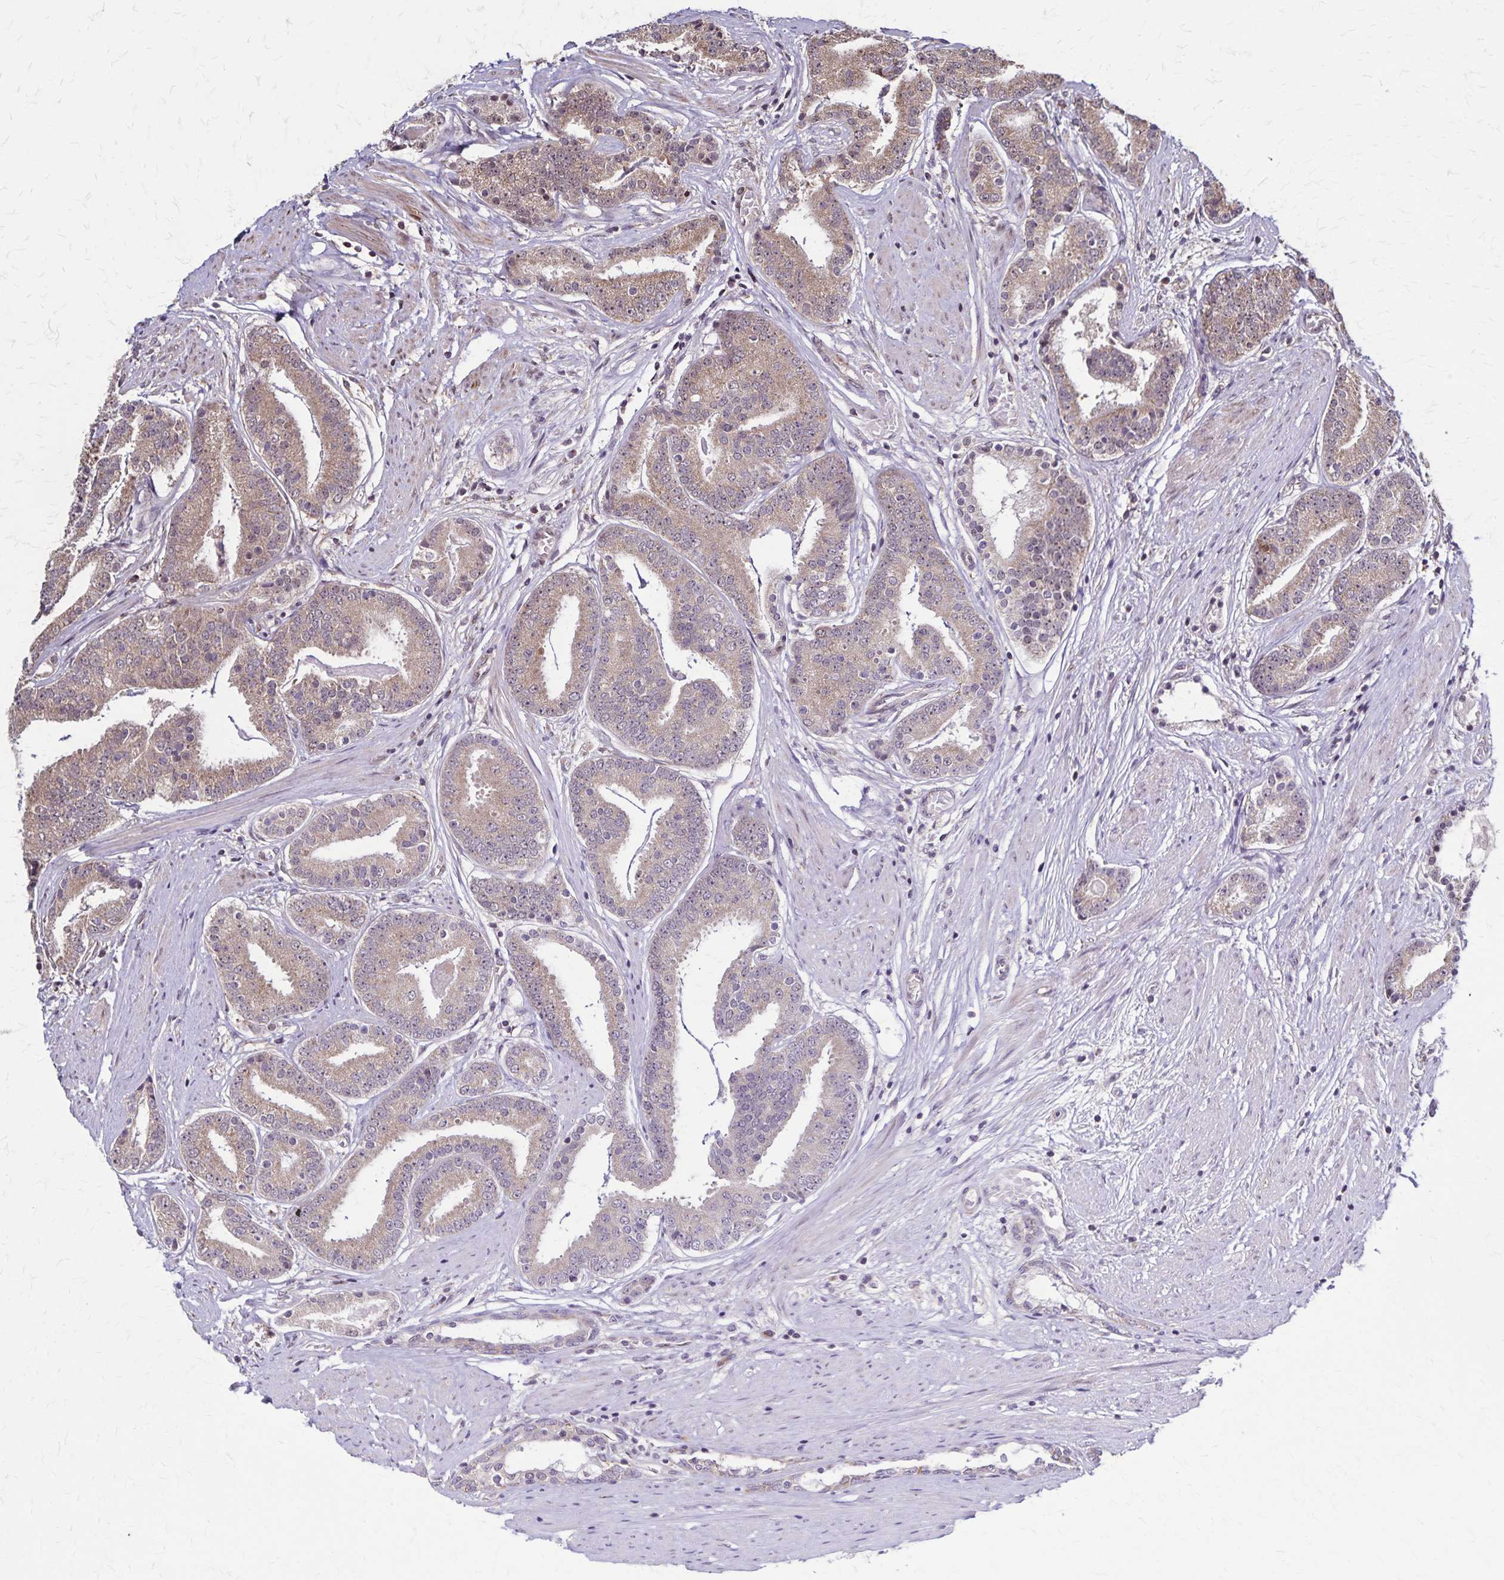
{"staining": {"intensity": "moderate", "quantity": ">75%", "location": "cytoplasmic/membranous"}, "tissue": "prostate cancer", "cell_type": "Tumor cells", "image_type": "cancer", "snomed": [{"axis": "morphology", "description": "Adenocarcinoma, High grade"}, {"axis": "topography", "description": "Prostate"}], "caption": "Protein analysis of prostate cancer tissue displays moderate cytoplasmic/membranous staining in about >75% of tumor cells.", "gene": "NFS1", "patient": {"sex": "male", "age": 63}}